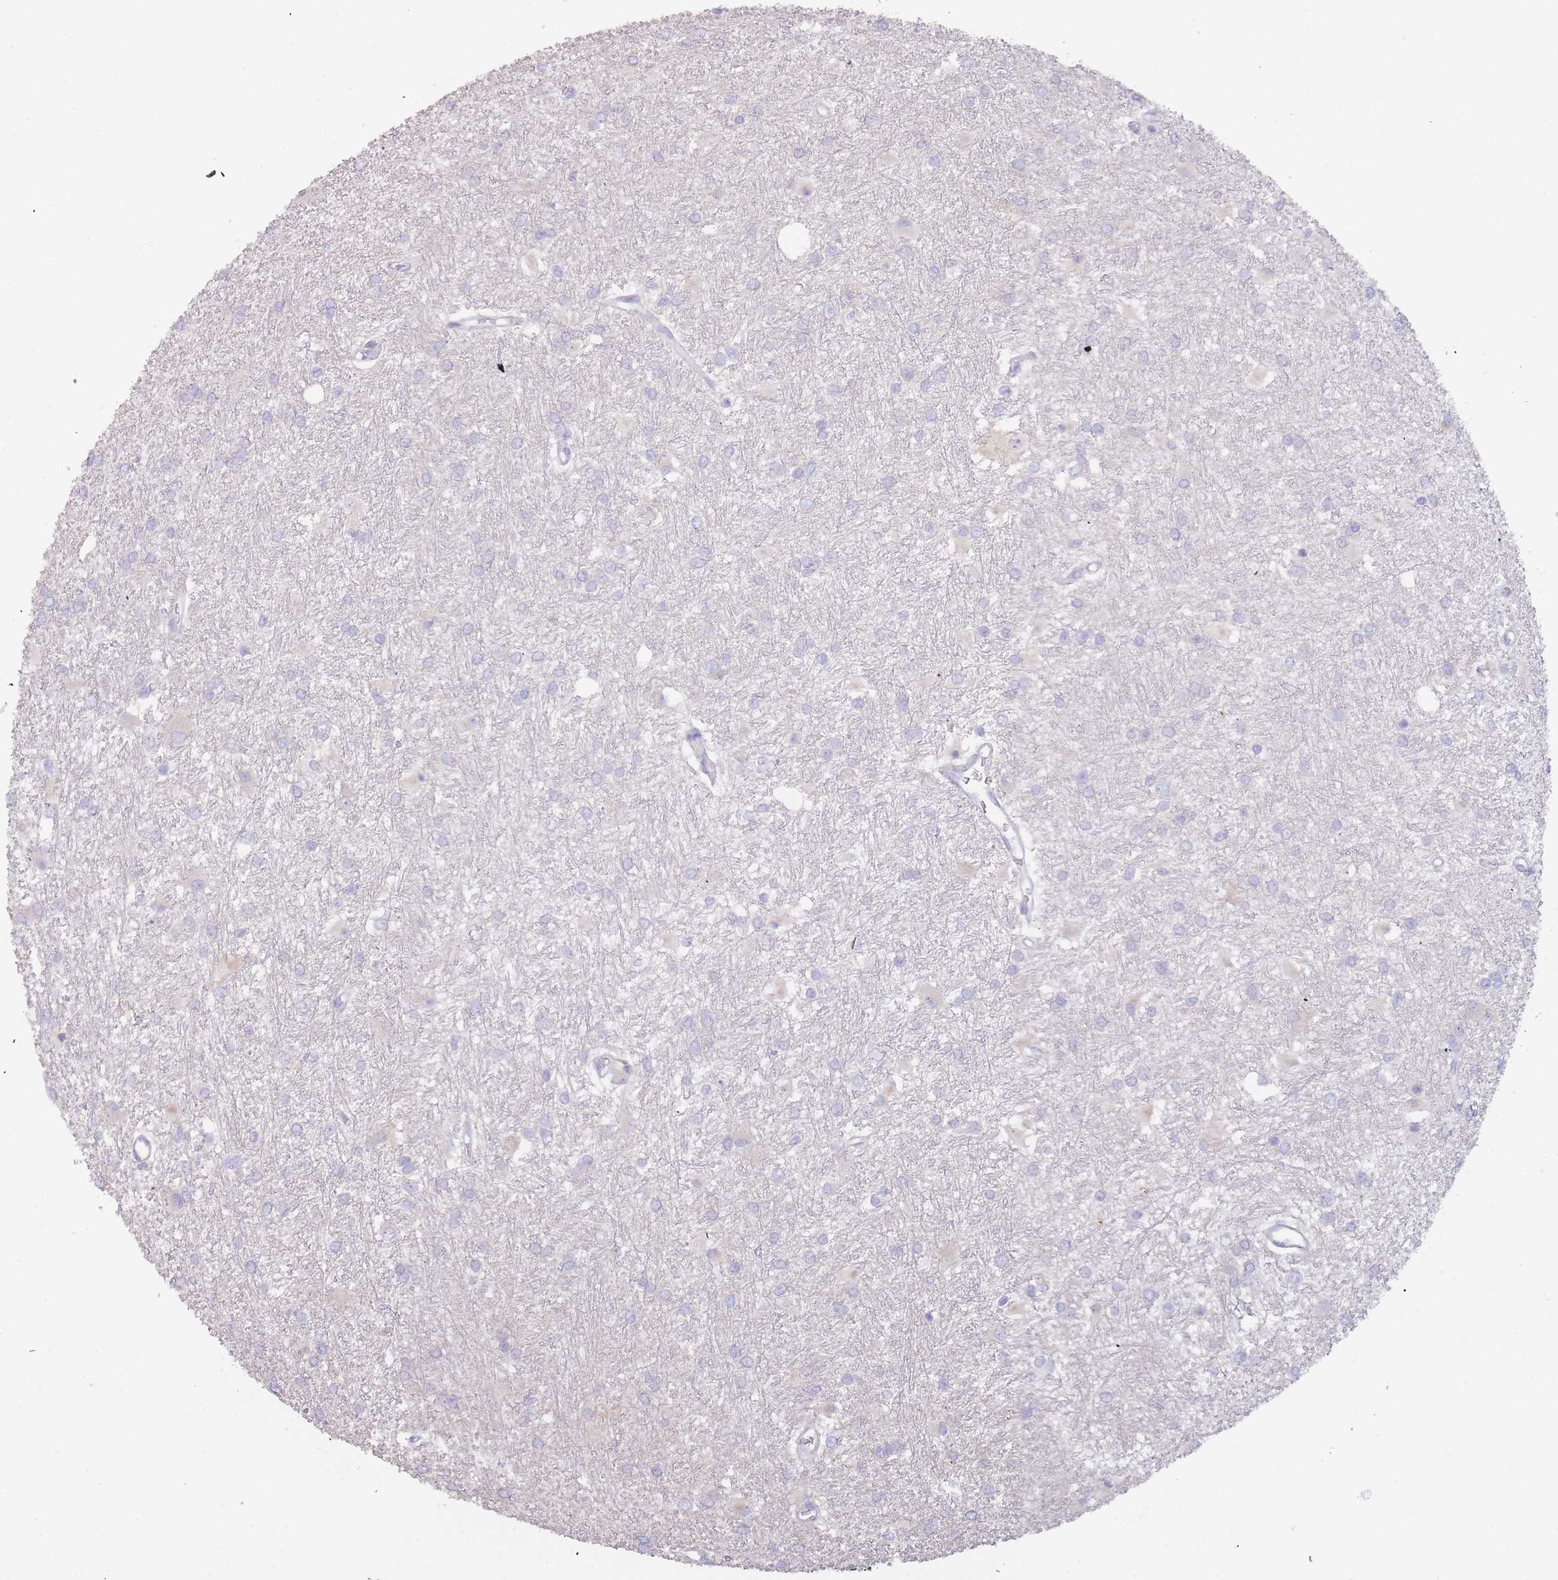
{"staining": {"intensity": "negative", "quantity": "none", "location": "none"}, "tissue": "glioma", "cell_type": "Tumor cells", "image_type": "cancer", "snomed": [{"axis": "morphology", "description": "Glioma, malignant, High grade"}, {"axis": "topography", "description": "Brain"}], "caption": "Human glioma stained for a protein using immunohistochemistry (IHC) reveals no positivity in tumor cells.", "gene": "SLC35E4", "patient": {"sex": "female", "age": 50}}